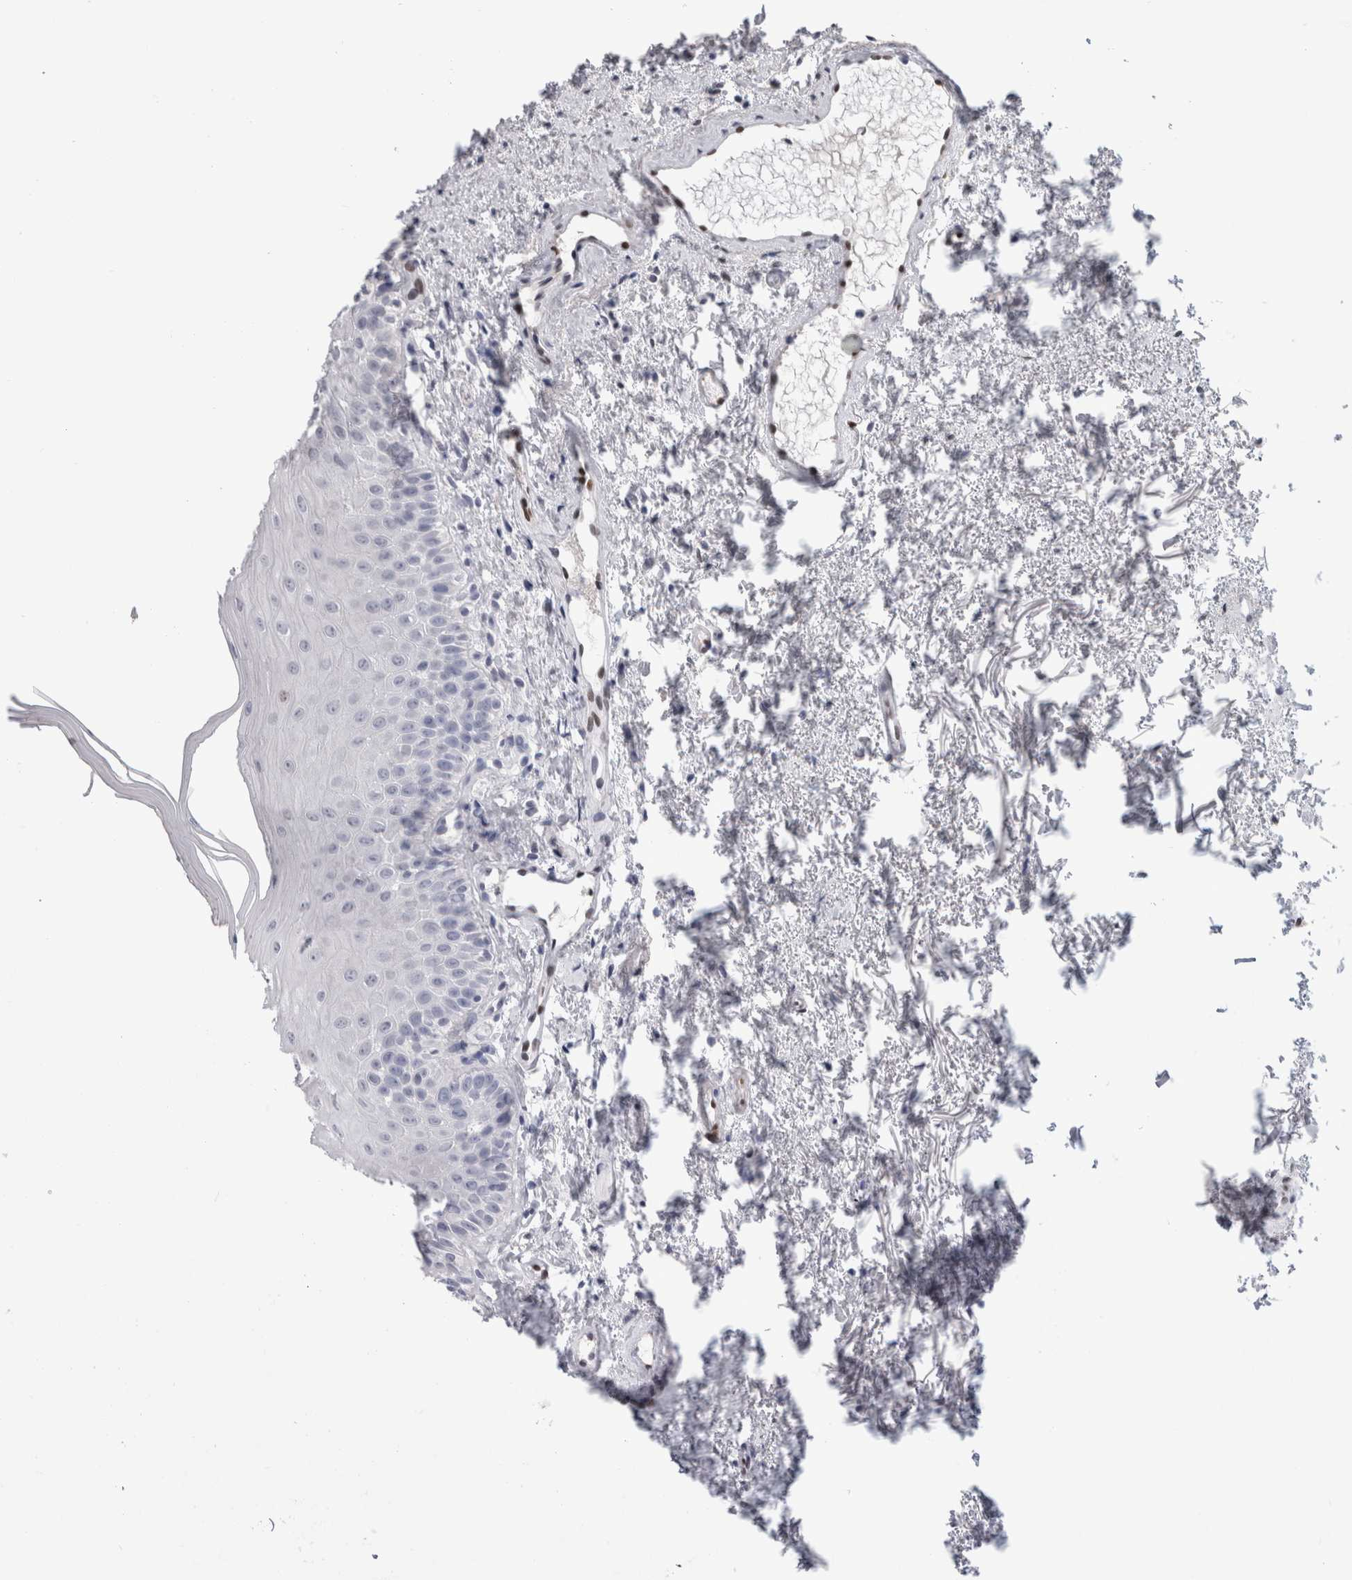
{"staining": {"intensity": "negative", "quantity": "none", "location": "none"}, "tissue": "oral mucosa", "cell_type": "Squamous epithelial cells", "image_type": "normal", "snomed": [{"axis": "morphology", "description": "Normal tissue, NOS"}, {"axis": "topography", "description": "Oral tissue"}], "caption": "Histopathology image shows no significant protein staining in squamous epithelial cells of unremarkable oral mucosa.", "gene": "IL33", "patient": {"sex": "male", "age": 66}}